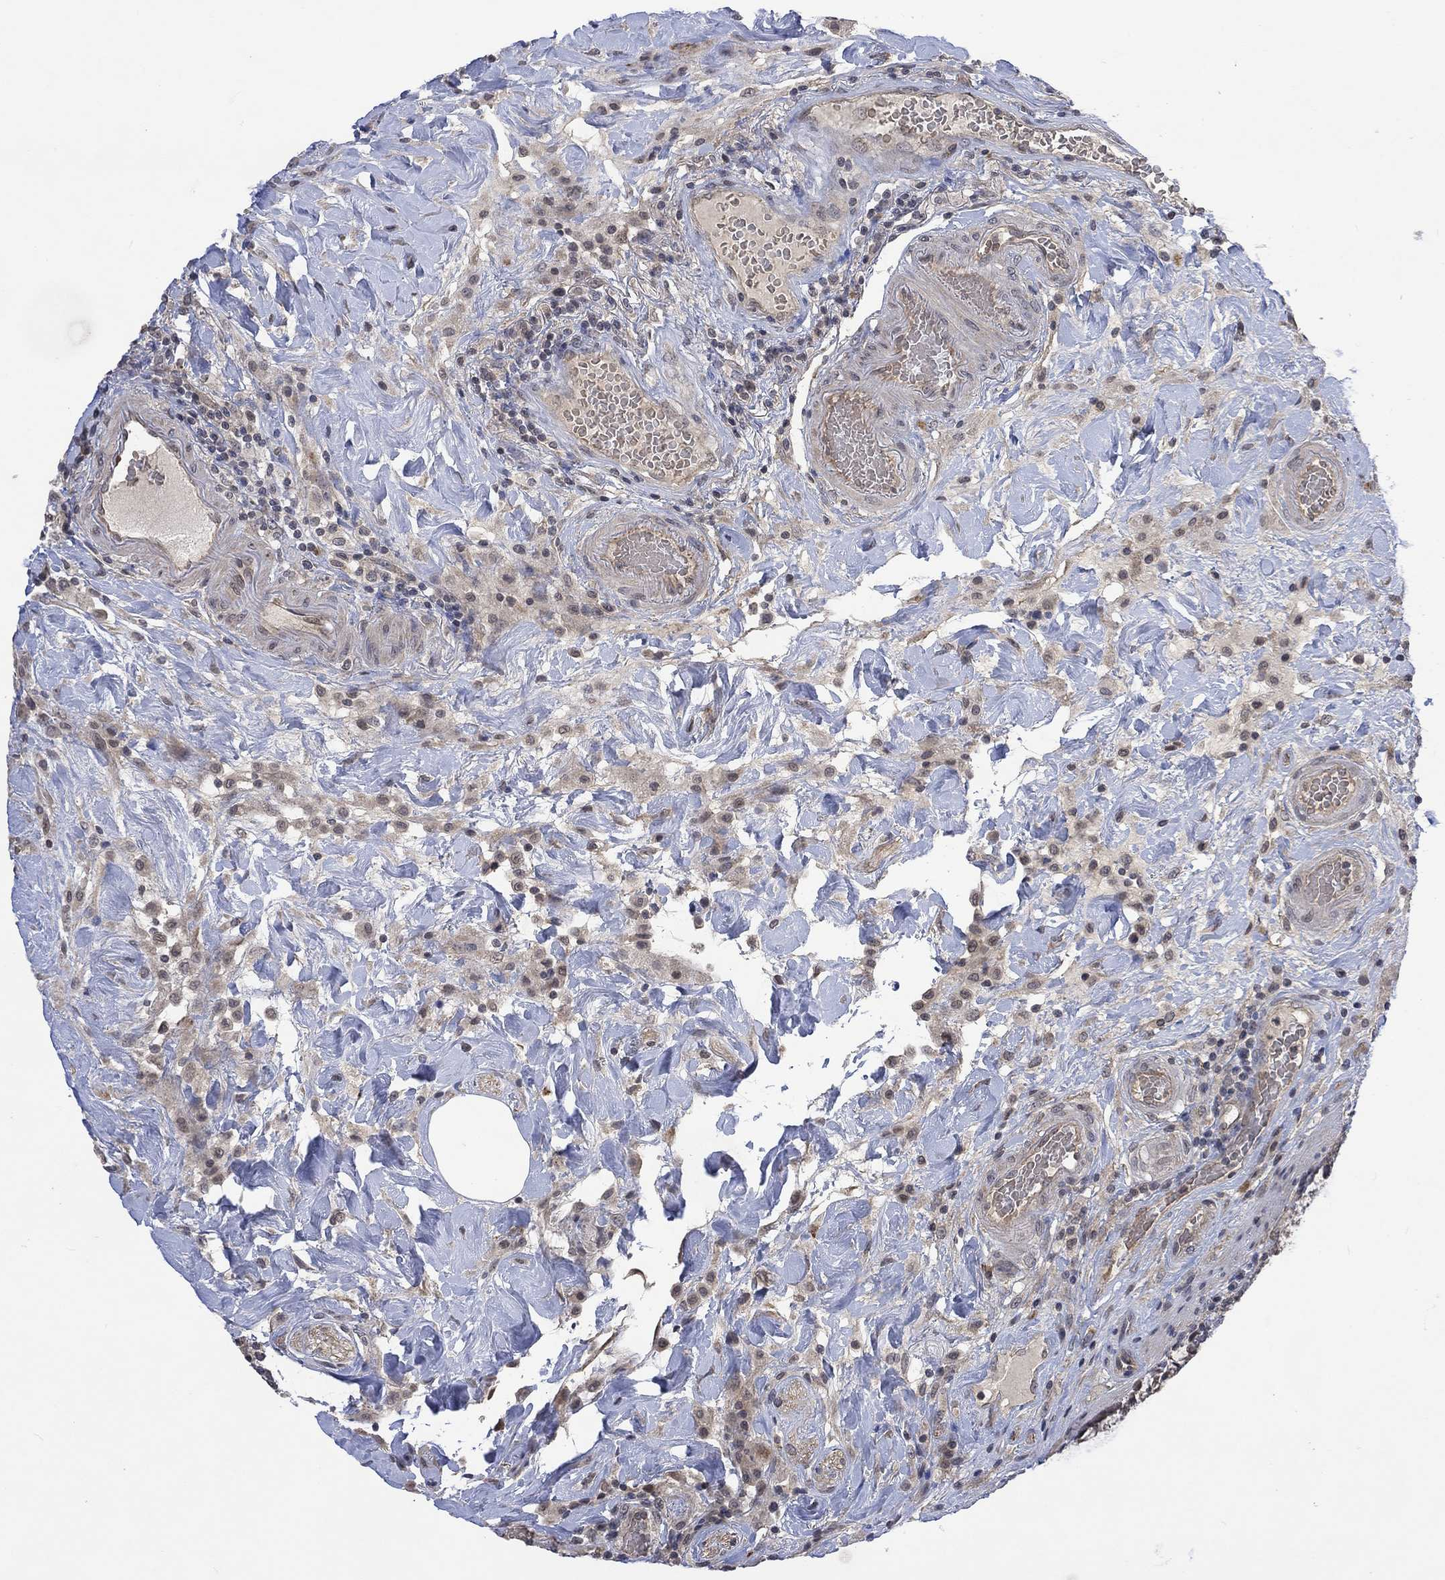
{"staining": {"intensity": "weak", "quantity": "<25%", "location": "cytoplasmic/membranous"}, "tissue": "colorectal cancer", "cell_type": "Tumor cells", "image_type": "cancer", "snomed": [{"axis": "morphology", "description": "Adenocarcinoma, NOS"}, {"axis": "topography", "description": "Colon"}], "caption": "The photomicrograph exhibits no significant positivity in tumor cells of colorectal cancer (adenocarcinoma). (DAB (3,3'-diaminobenzidine) IHC, high magnification).", "gene": "GRIN2D", "patient": {"sex": "female", "age": 69}}